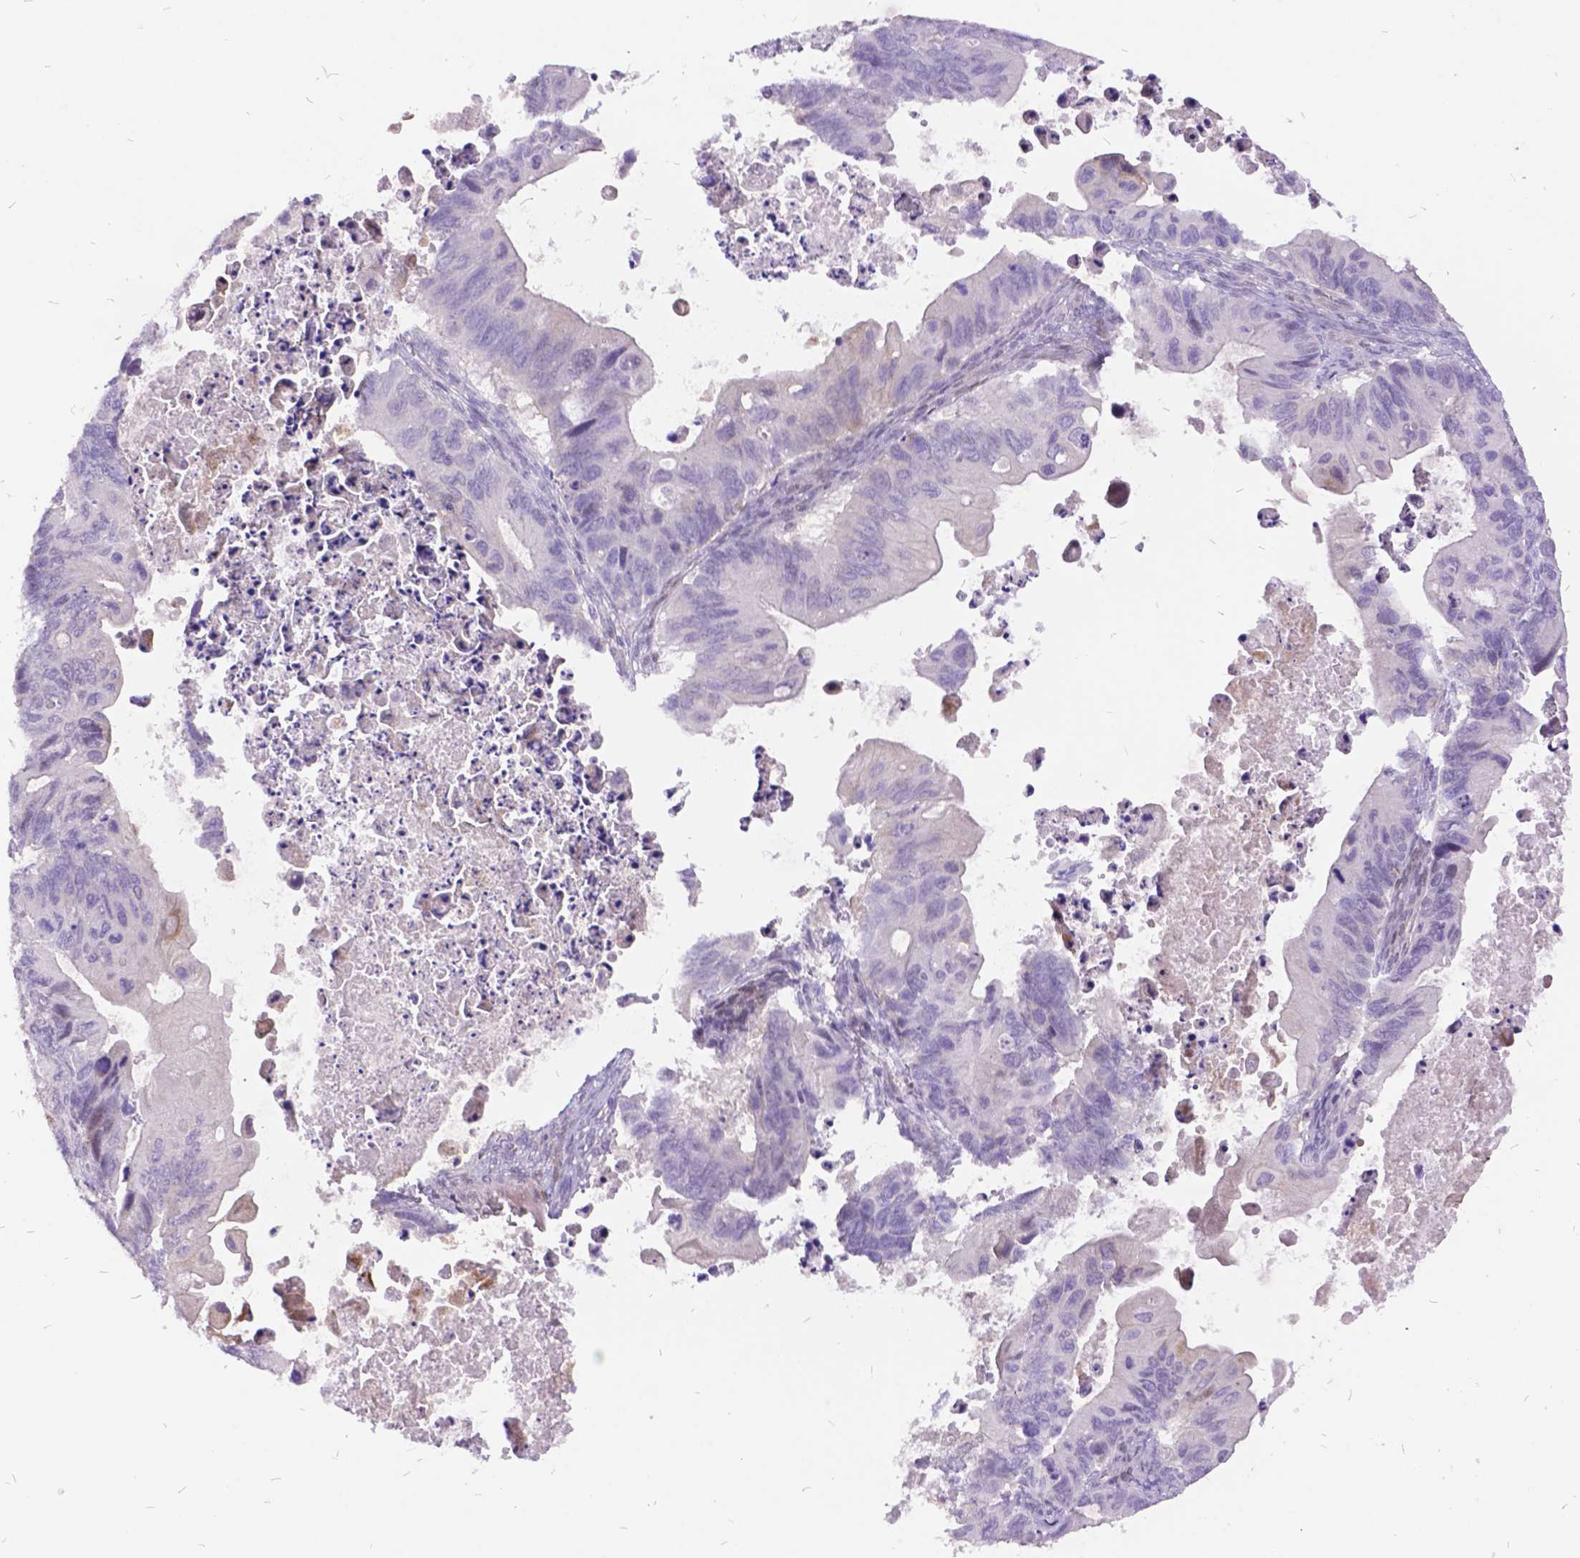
{"staining": {"intensity": "negative", "quantity": "none", "location": "none"}, "tissue": "ovarian cancer", "cell_type": "Tumor cells", "image_type": "cancer", "snomed": [{"axis": "morphology", "description": "Cystadenocarcinoma, mucinous, NOS"}, {"axis": "topography", "description": "Ovary"}], "caption": "DAB immunohistochemical staining of mucinous cystadenocarcinoma (ovarian) exhibits no significant staining in tumor cells.", "gene": "ITGB6", "patient": {"sex": "female", "age": 64}}